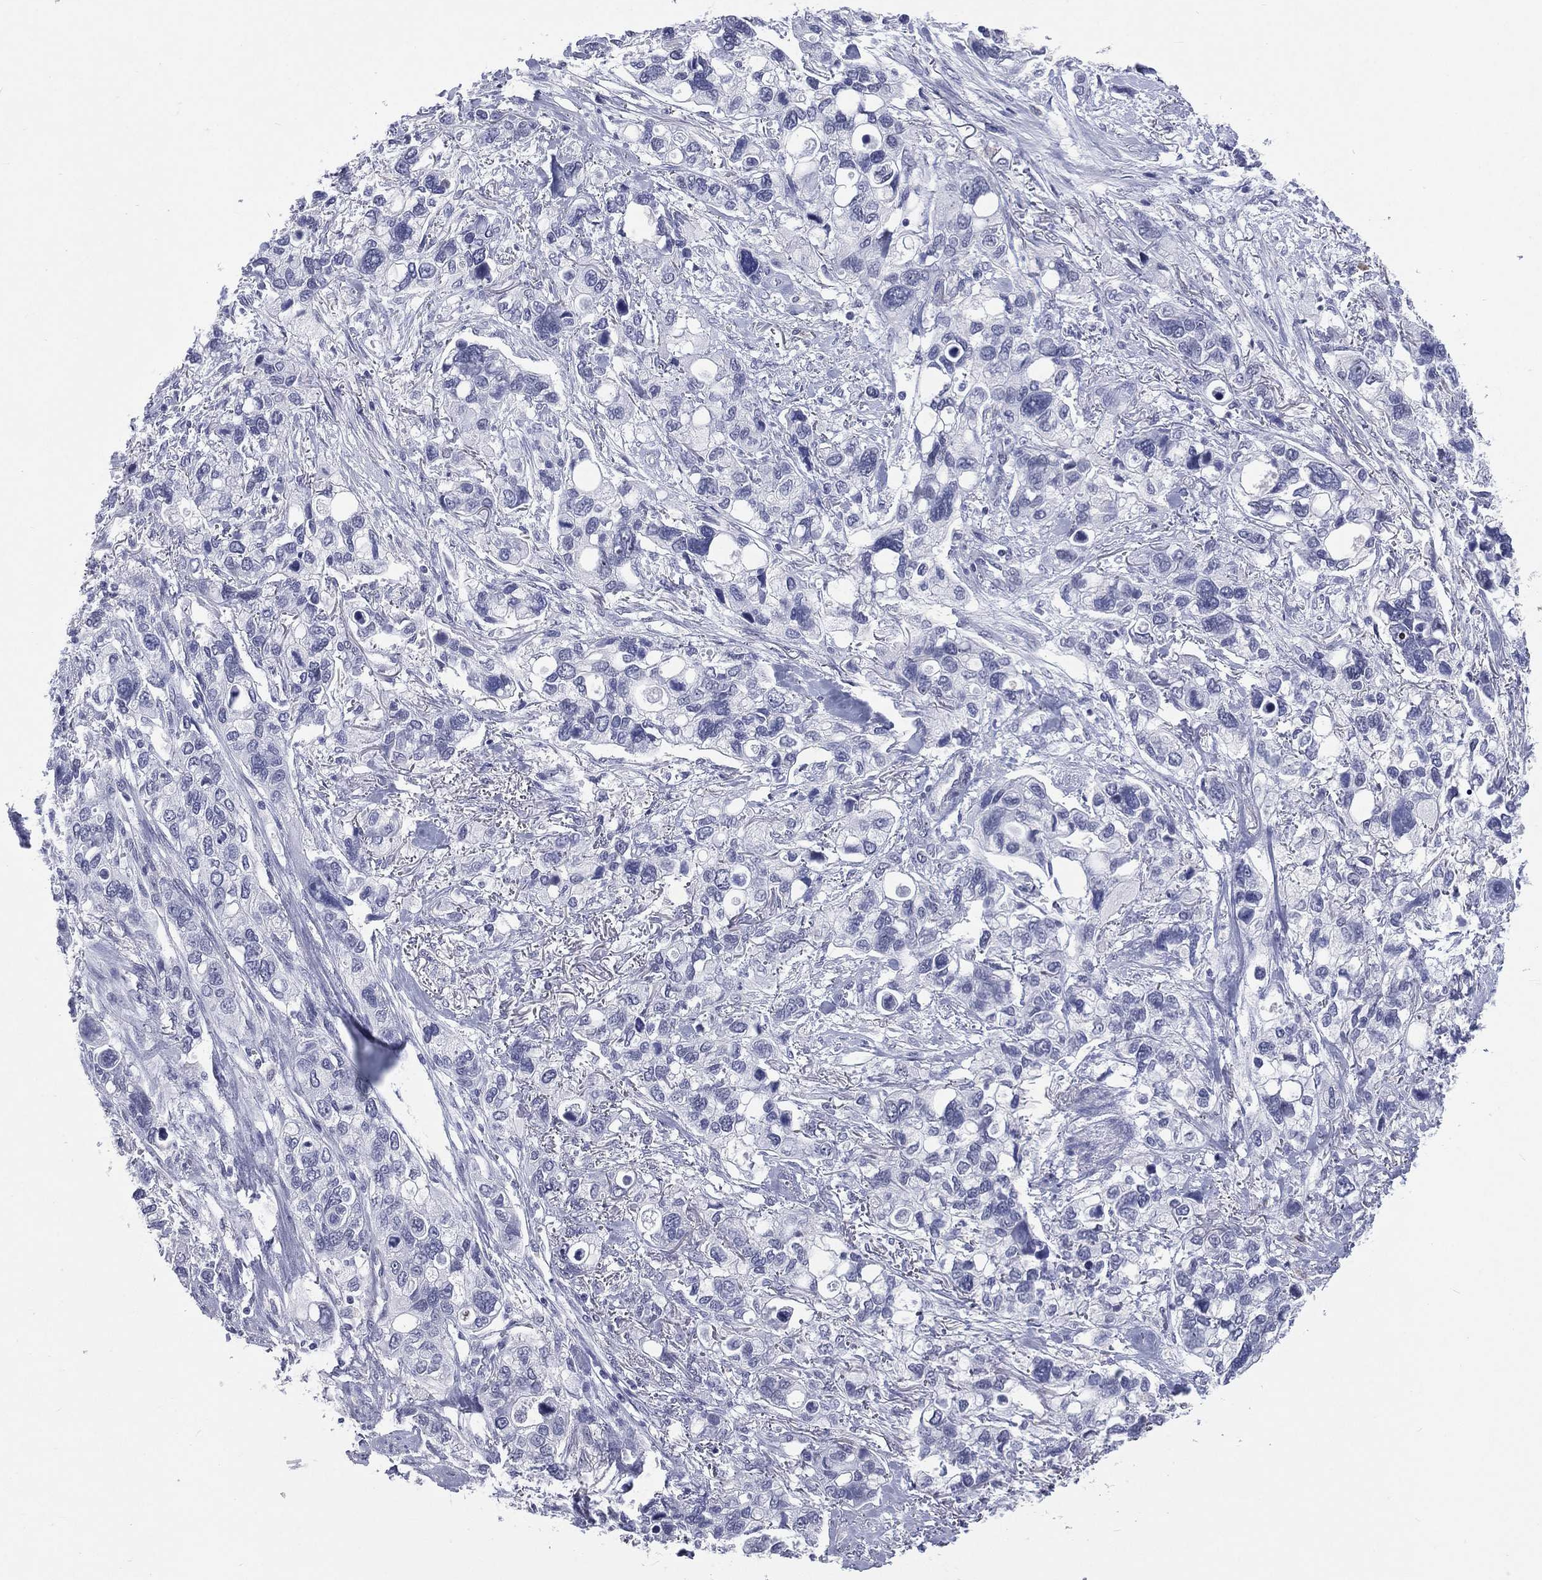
{"staining": {"intensity": "negative", "quantity": "none", "location": "none"}, "tissue": "stomach cancer", "cell_type": "Tumor cells", "image_type": "cancer", "snomed": [{"axis": "morphology", "description": "Adenocarcinoma, NOS"}, {"axis": "topography", "description": "Stomach, upper"}], "caption": "Adenocarcinoma (stomach) was stained to show a protein in brown. There is no significant expression in tumor cells.", "gene": "SSX1", "patient": {"sex": "female", "age": 81}}